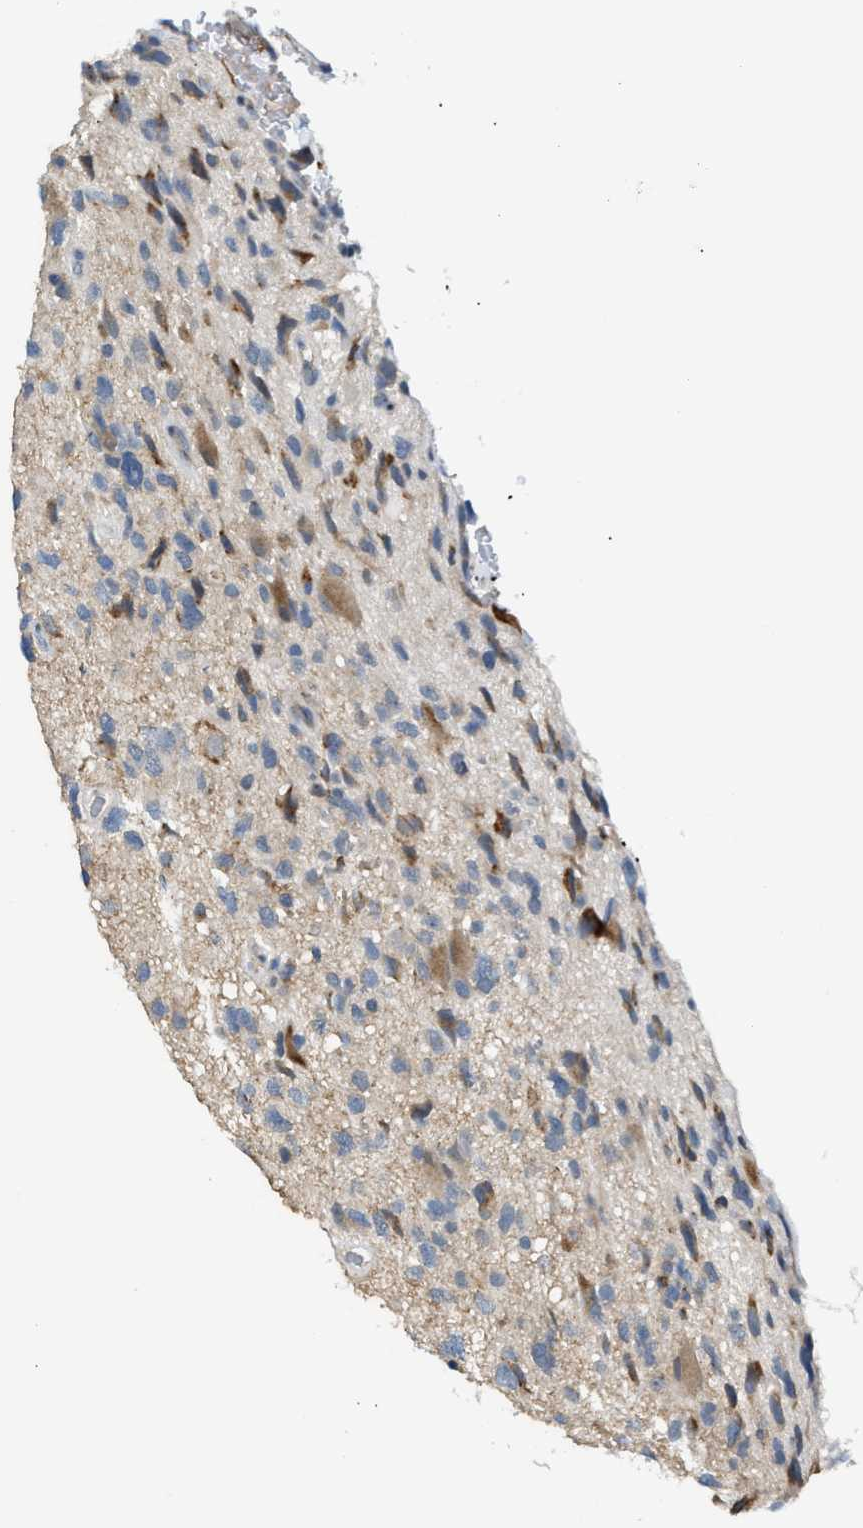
{"staining": {"intensity": "moderate", "quantity": "<25%", "location": "cytoplasmic/membranous"}, "tissue": "glioma", "cell_type": "Tumor cells", "image_type": "cancer", "snomed": [{"axis": "morphology", "description": "Glioma, malignant, High grade"}, {"axis": "topography", "description": "Brain"}], "caption": "Moderate cytoplasmic/membranous staining is present in approximately <25% of tumor cells in glioma.", "gene": "KCNC2", "patient": {"sex": "male", "age": 33}}